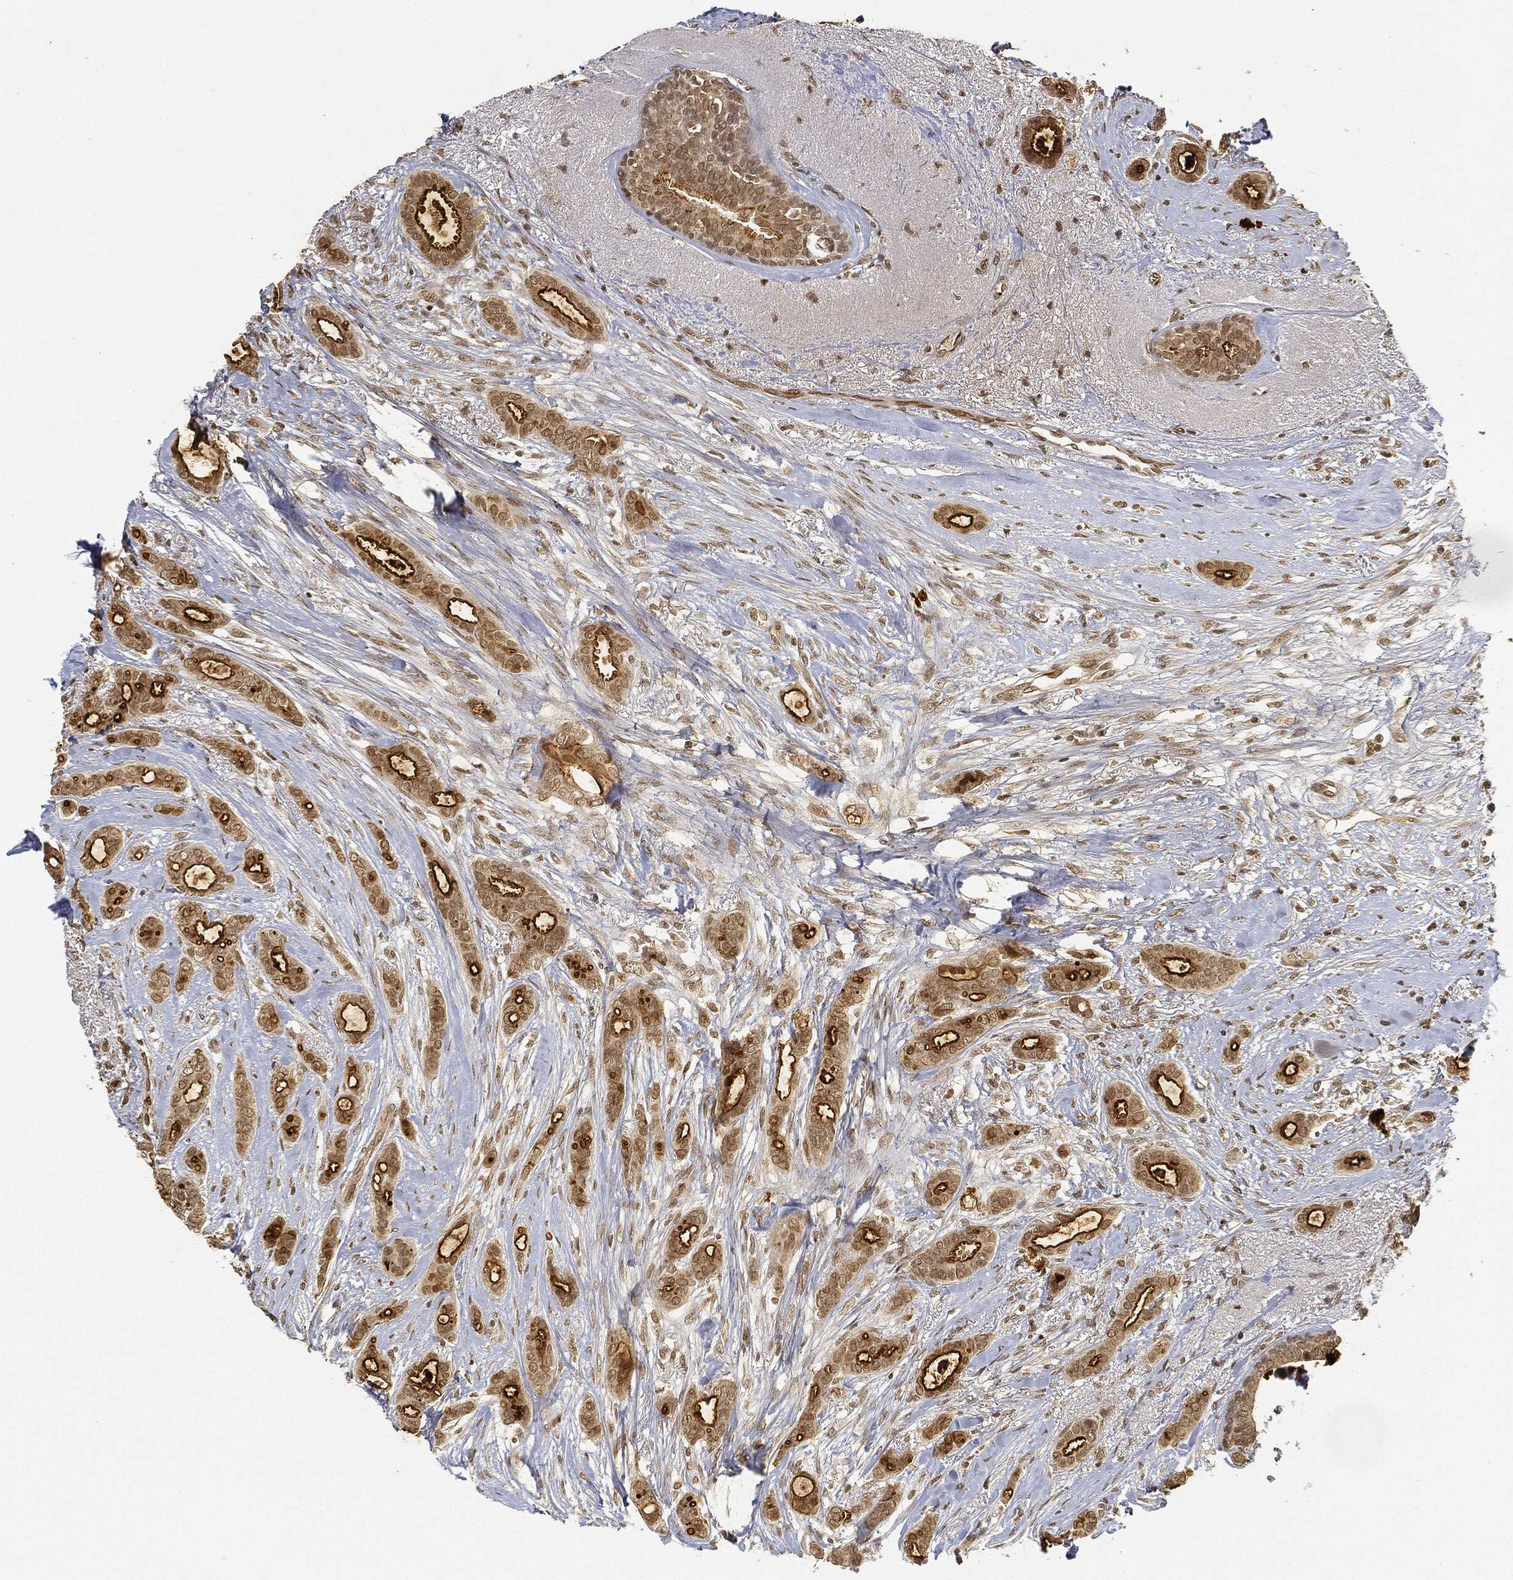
{"staining": {"intensity": "weak", "quantity": ">75%", "location": "cytoplasmic/membranous,nuclear"}, "tissue": "breast cancer", "cell_type": "Tumor cells", "image_type": "cancer", "snomed": [{"axis": "morphology", "description": "Duct carcinoma"}, {"axis": "topography", "description": "Breast"}], "caption": "IHC image of intraductal carcinoma (breast) stained for a protein (brown), which demonstrates low levels of weak cytoplasmic/membranous and nuclear staining in about >75% of tumor cells.", "gene": "CIB1", "patient": {"sex": "female", "age": 51}}